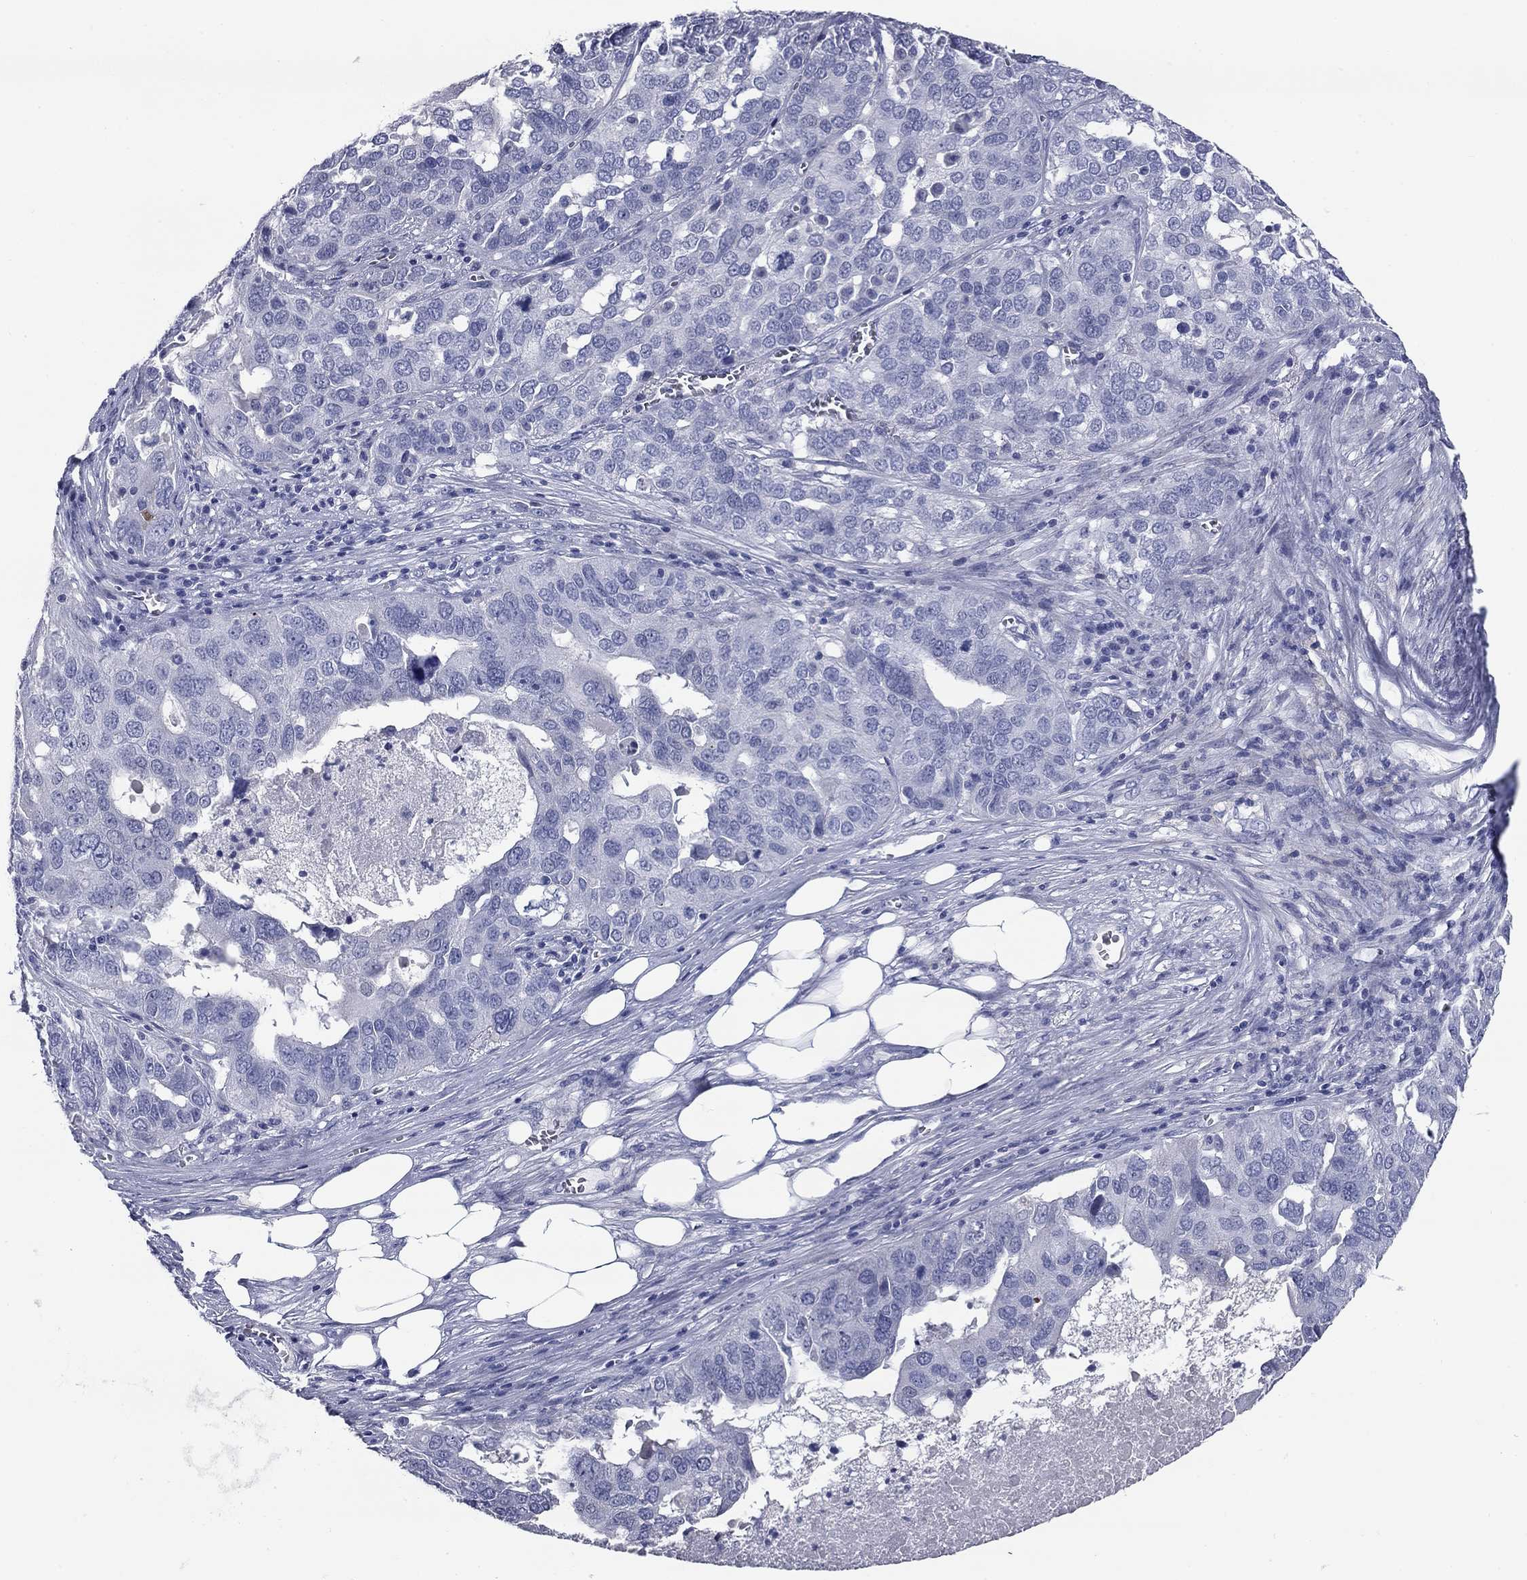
{"staining": {"intensity": "negative", "quantity": "none", "location": "none"}, "tissue": "ovarian cancer", "cell_type": "Tumor cells", "image_type": "cancer", "snomed": [{"axis": "morphology", "description": "Carcinoma, endometroid"}, {"axis": "topography", "description": "Soft tissue"}, {"axis": "topography", "description": "Ovary"}], "caption": "Tumor cells are negative for protein expression in human endometroid carcinoma (ovarian).", "gene": "SYT12", "patient": {"sex": "female", "age": 52}}